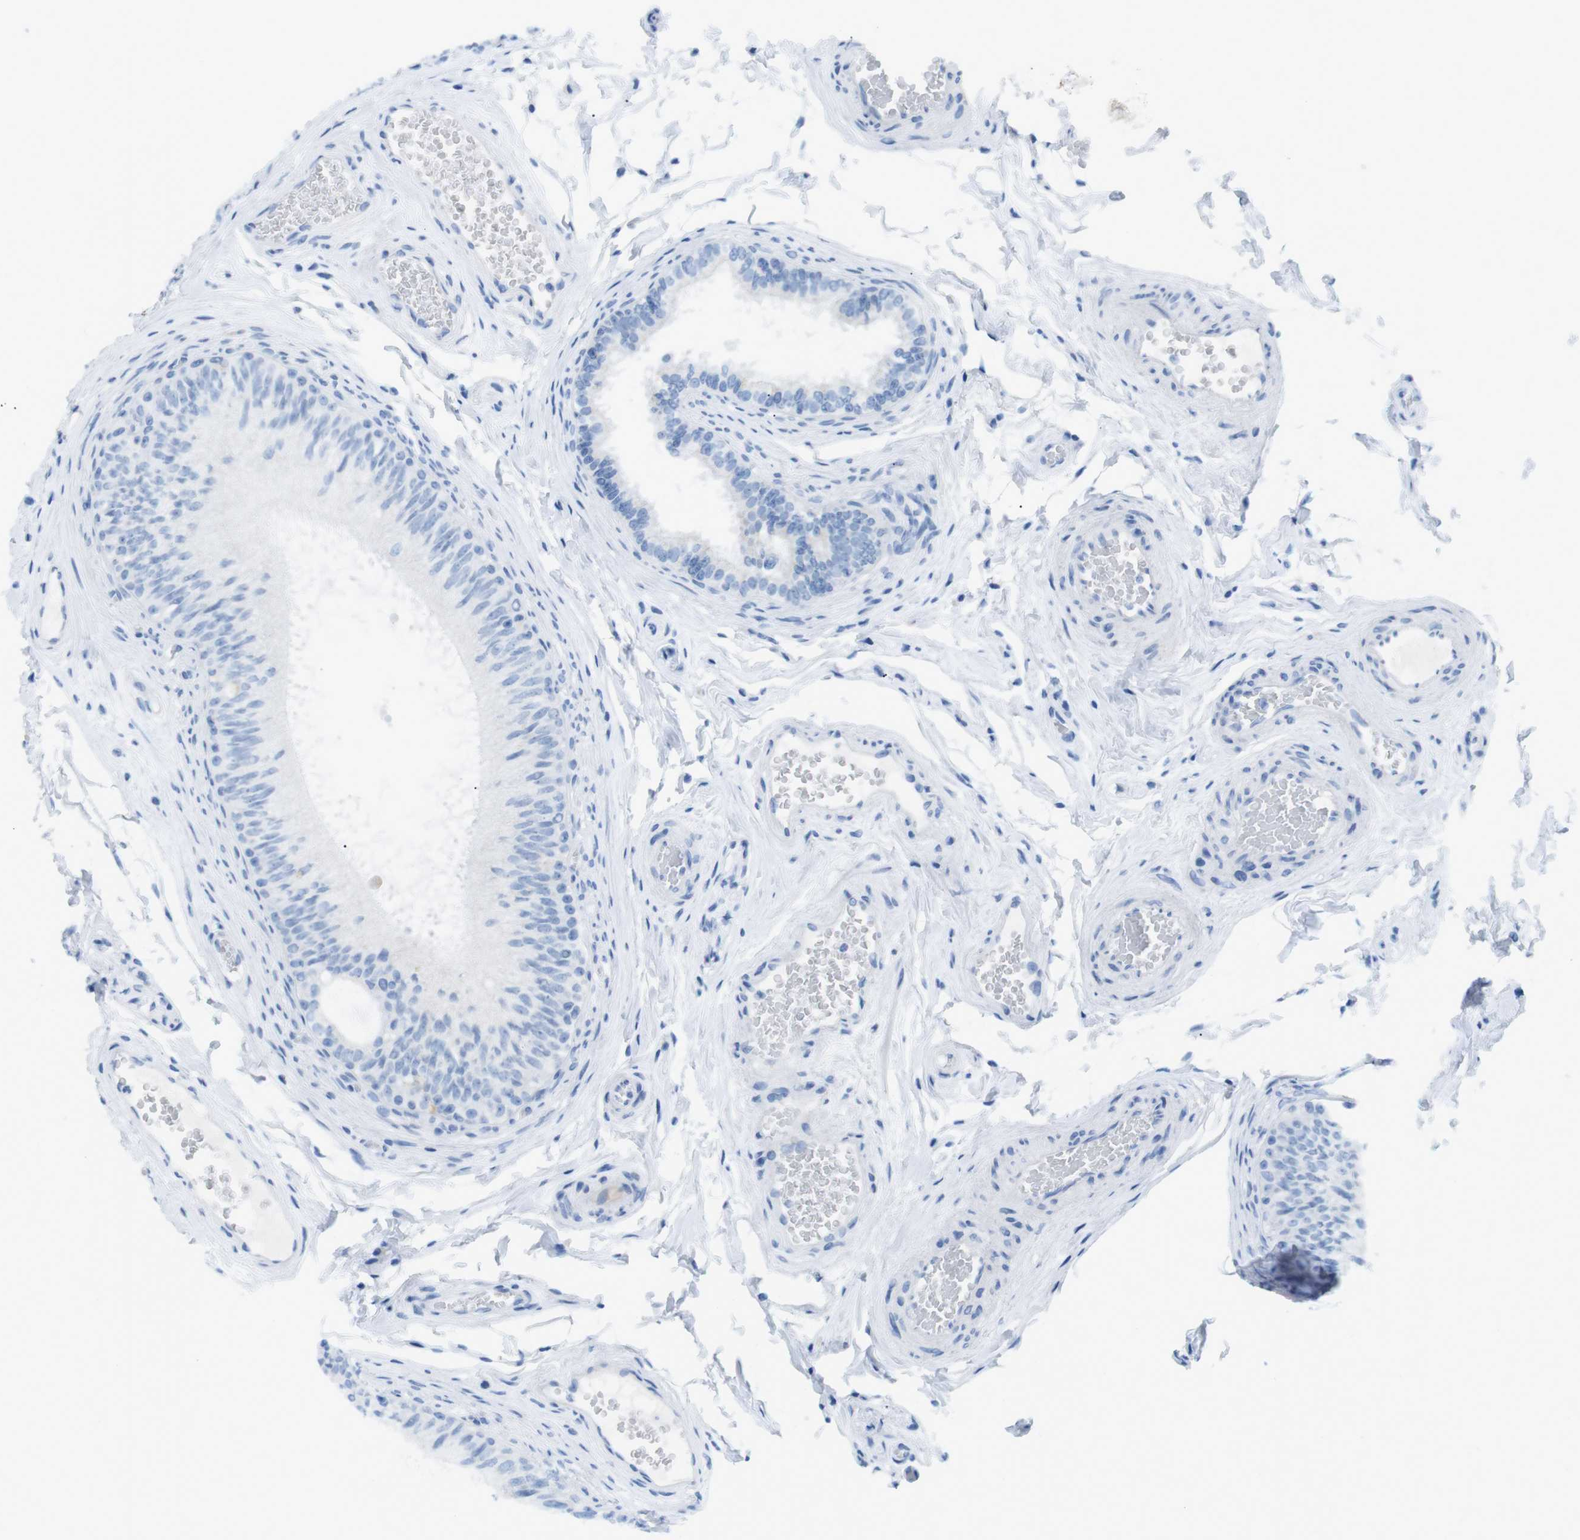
{"staining": {"intensity": "negative", "quantity": "none", "location": "none"}, "tissue": "epididymis", "cell_type": "Glandular cells", "image_type": "normal", "snomed": [{"axis": "morphology", "description": "Normal tissue, NOS"}, {"axis": "topography", "description": "Testis"}, {"axis": "topography", "description": "Epididymis"}], "caption": "Photomicrograph shows no protein expression in glandular cells of normal epididymis. (Immunohistochemistry (ihc), brightfield microscopy, high magnification).", "gene": "TNFRSF4", "patient": {"sex": "male", "age": 36}}